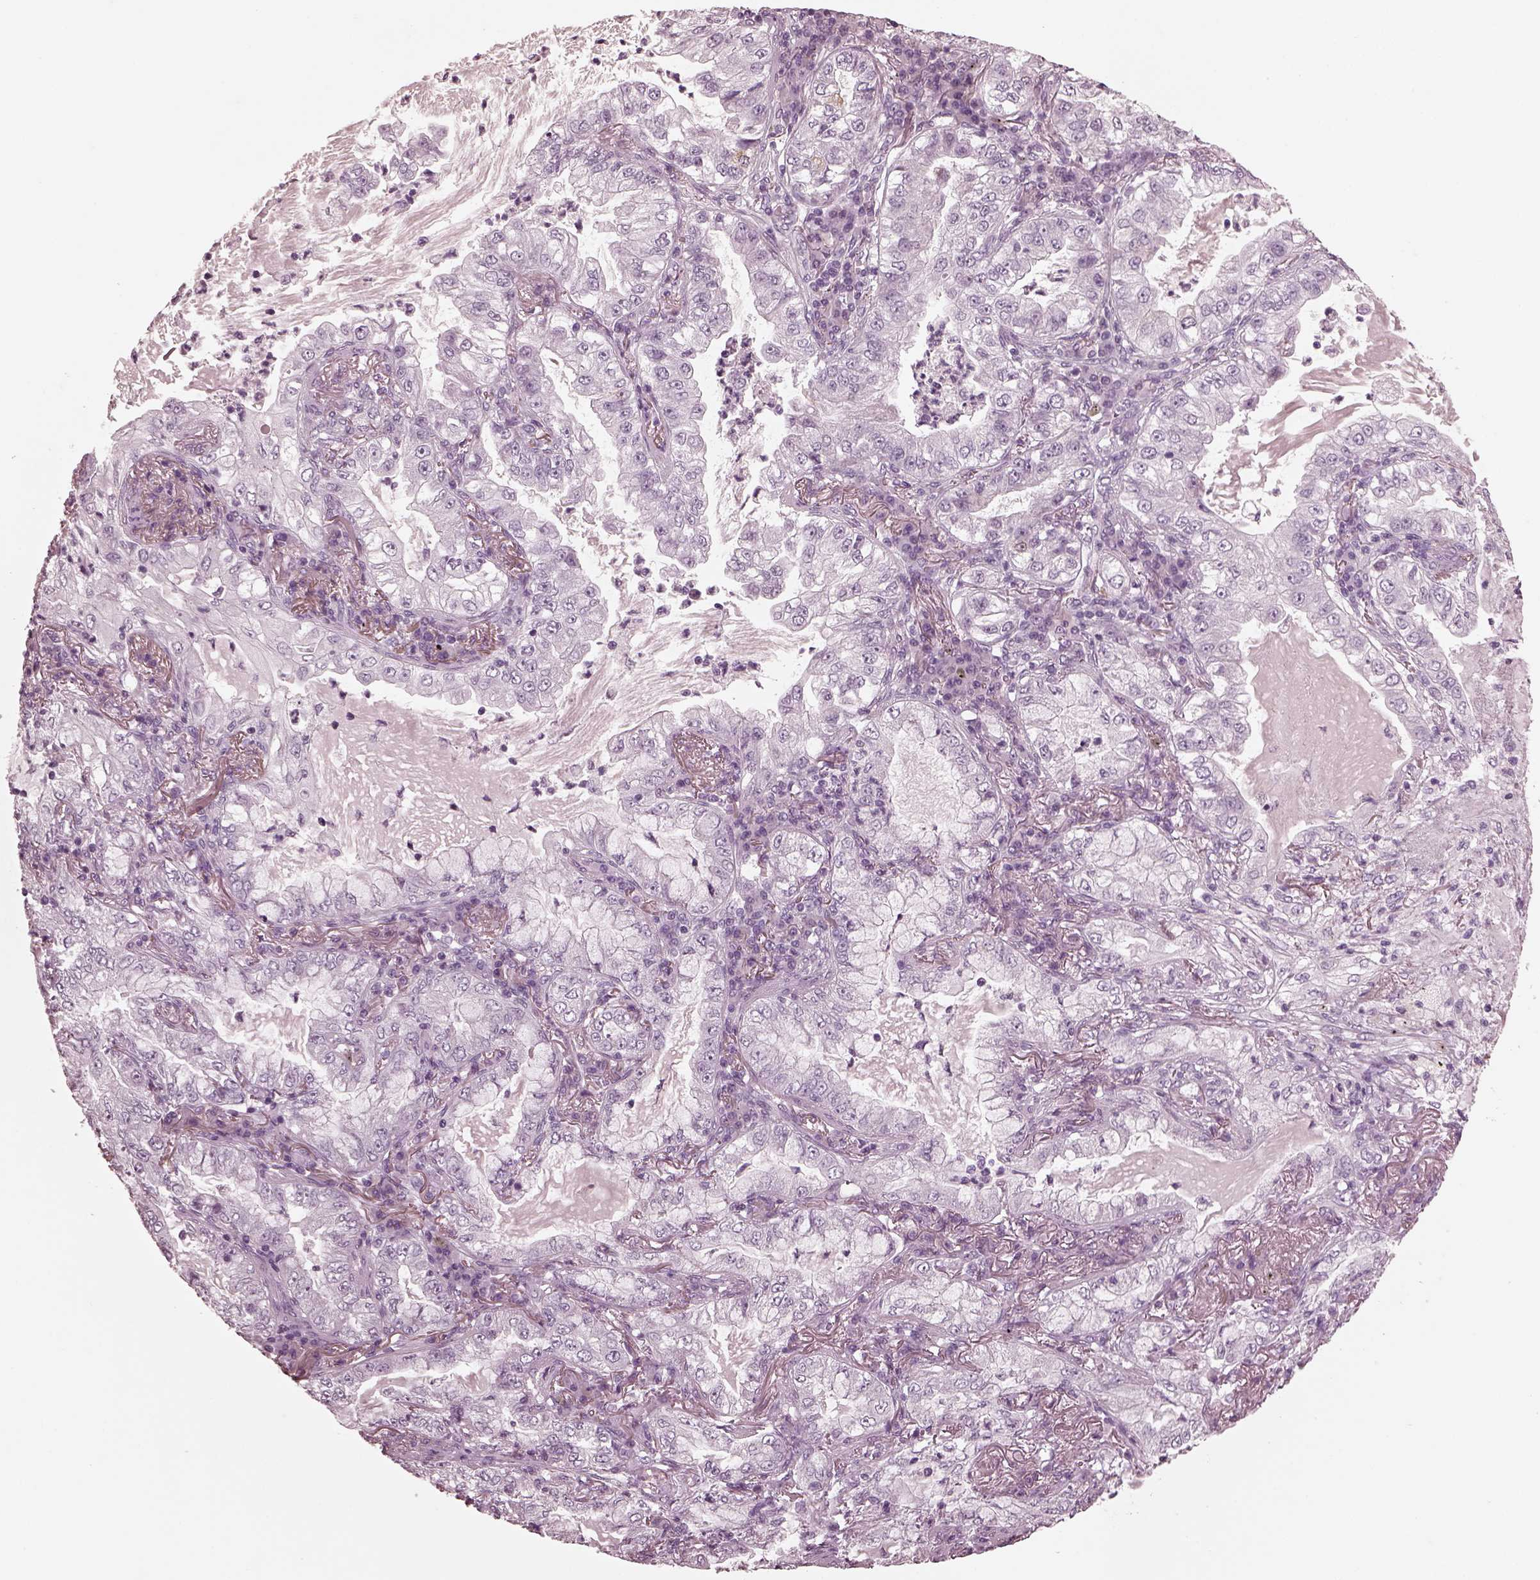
{"staining": {"intensity": "negative", "quantity": "none", "location": "none"}, "tissue": "lung cancer", "cell_type": "Tumor cells", "image_type": "cancer", "snomed": [{"axis": "morphology", "description": "Adenocarcinoma, NOS"}, {"axis": "topography", "description": "Lung"}], "caption": "Lung cancer stained for a protein using immunohistochemistry exhibits no expression tumor cells.", "gene": "CGA", "patient": {"sex": "female", "age": 73}}